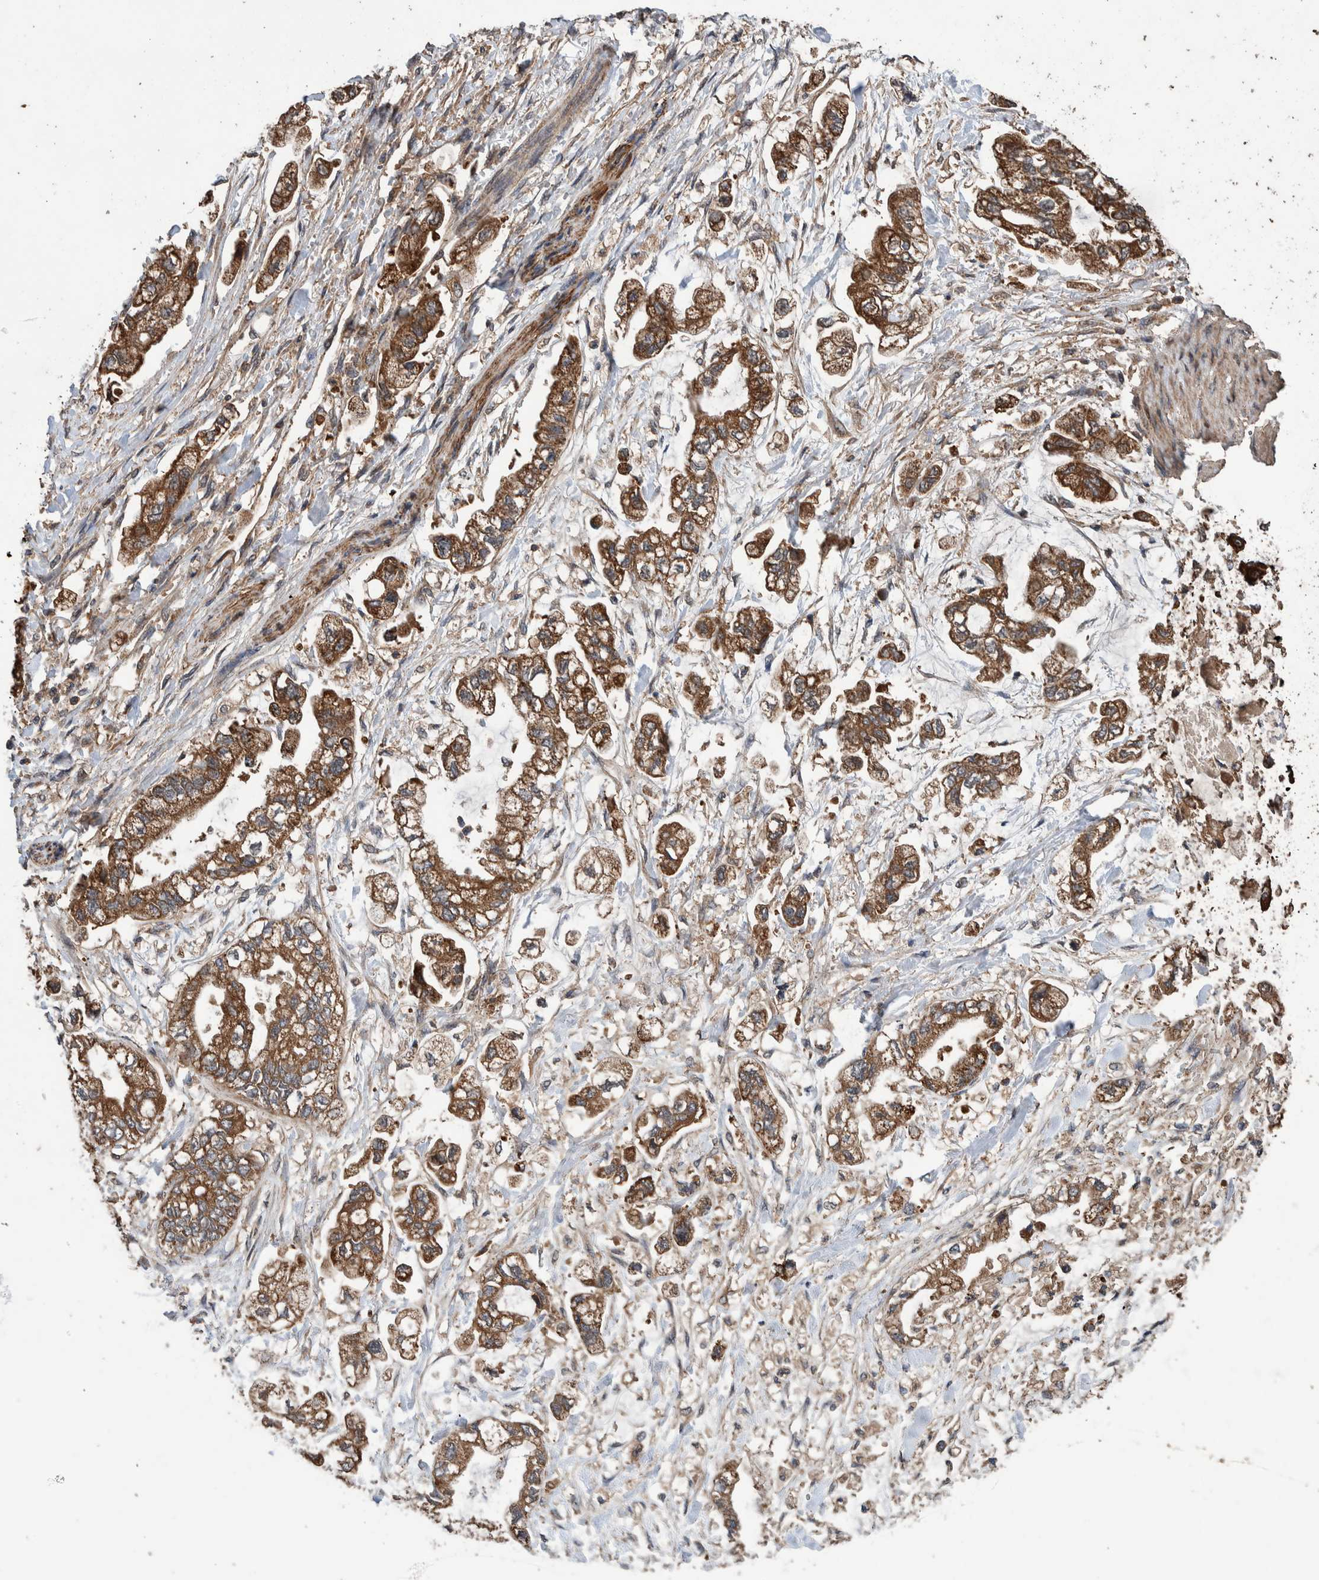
{"staining": {"intensity": "strong", "quantity": ">75%", "location": "cytoplasmic/membranous"}, "tissue": "stomach cancer", "cell_type": "Tumor cells", "image_type": "cancer", "snomed": [{"axis": "morphology", "description": "Normal tissue, NOS"}, {"axis": "morphology", "description": "Adenocarcinoma, NOS"}, {"axis": "topography", "description": "Stomach"}], "caption": "Immunohistochemical staining of stomach cancer displays strong cytoplasmic/membranous protein staining in about >75% of tumor cells.", "gene": "TRIM16", "patient": {"sex": "male", "age": 62}}